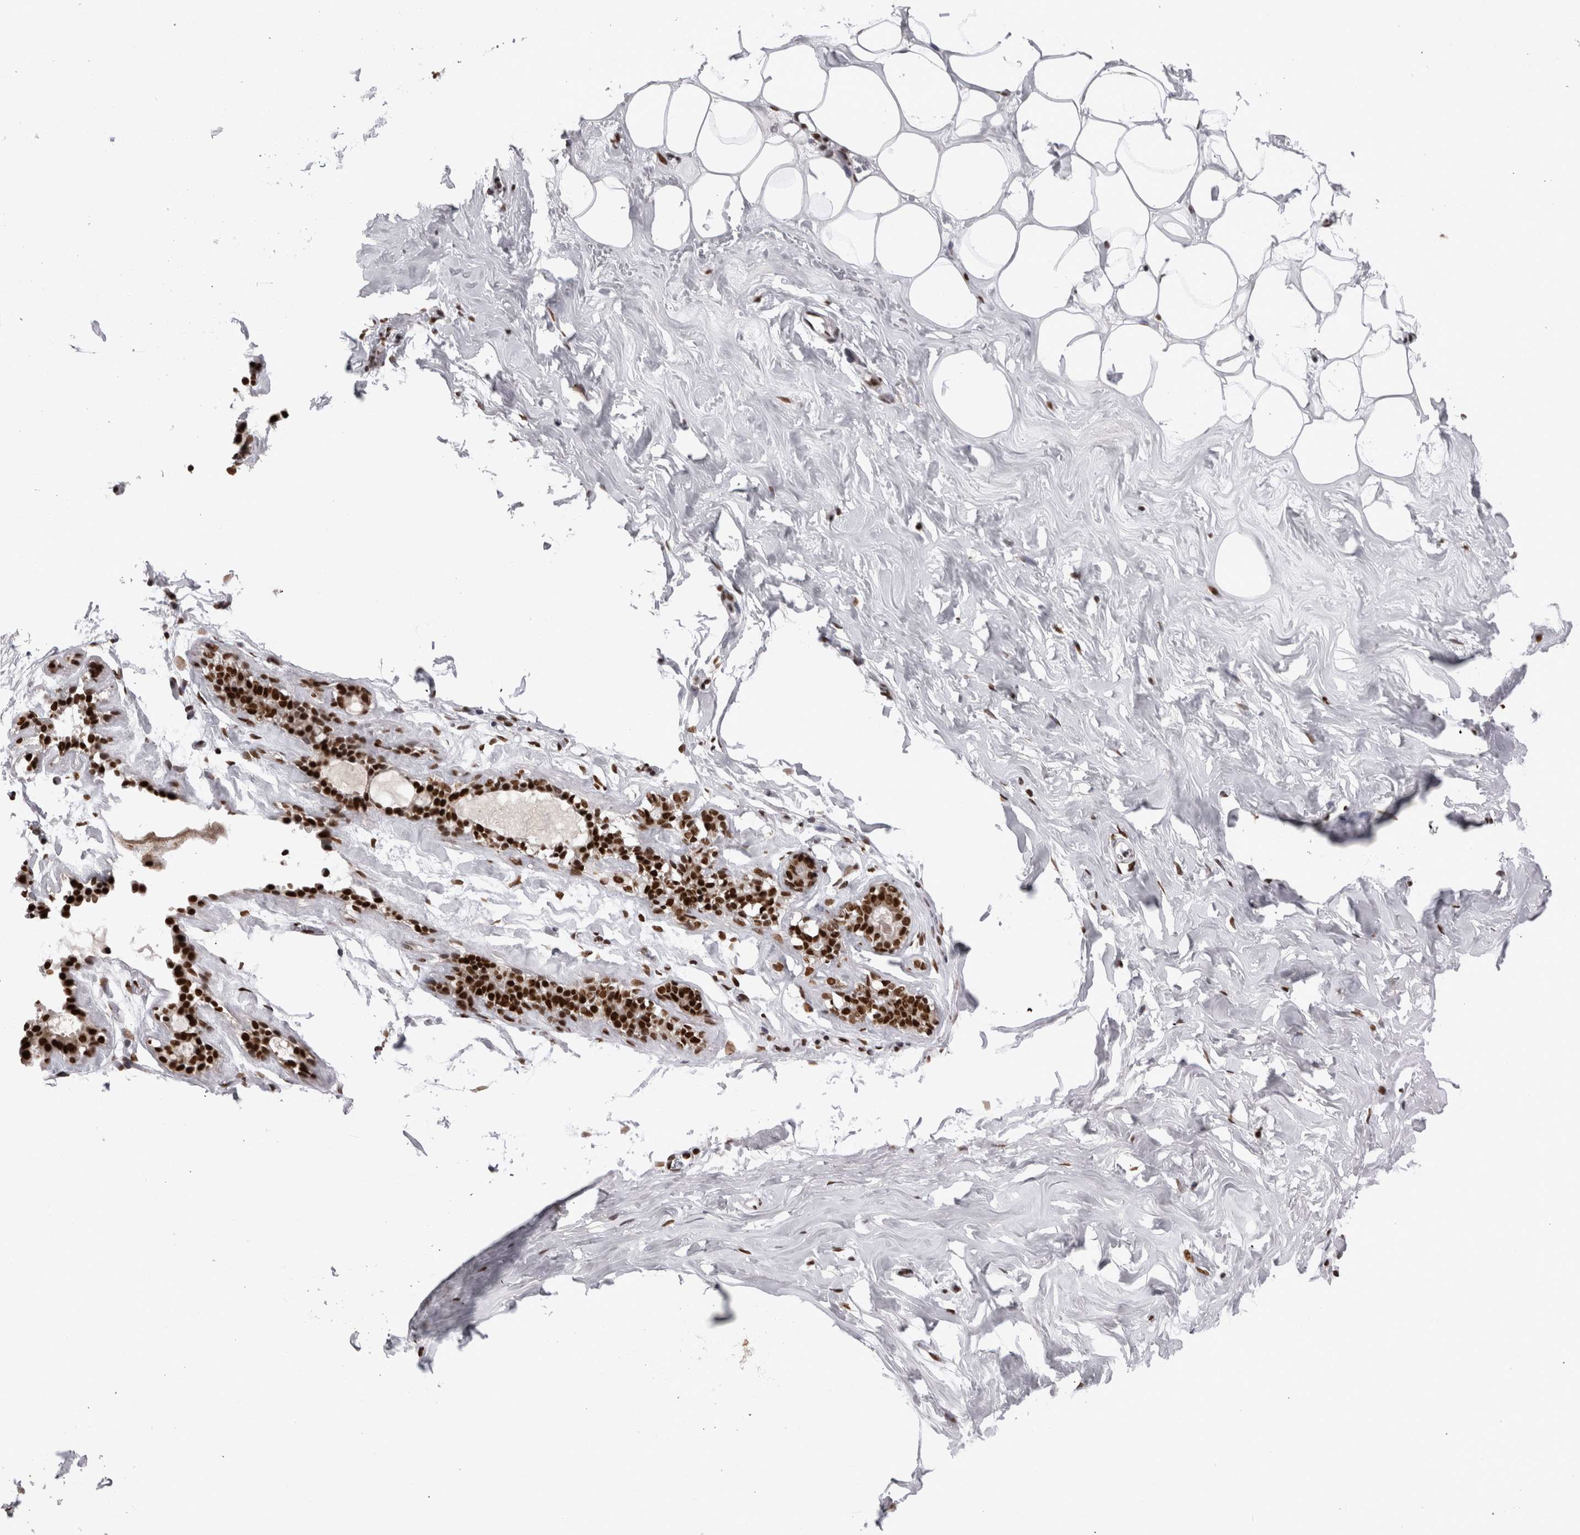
{"staining": {"intensity": "strong", "quantity": "25%-75%", "location": "nuclear"}, "tissue": "adipose tissue", "cell_type": "Adipocytes", "image_type": "normal", "snomed": [{"axis": "morphology", "description": "Normal tissue, NOS"}, {"axis": "morphology", "description": "Fibrosis, NOS"}, {"axis": "topography", "description": "Breast"}, {"axis": "topography", "description": "Adipose tissue"}], "caption": "About 25%-75% of adipocytes in unremarkable human adipose tissue display strong nuclear protein positivity as visualized by brown immunohistochemical staining.", "gene": "ZSCAN2", "patient": {"sex": "female", "age": 39}}